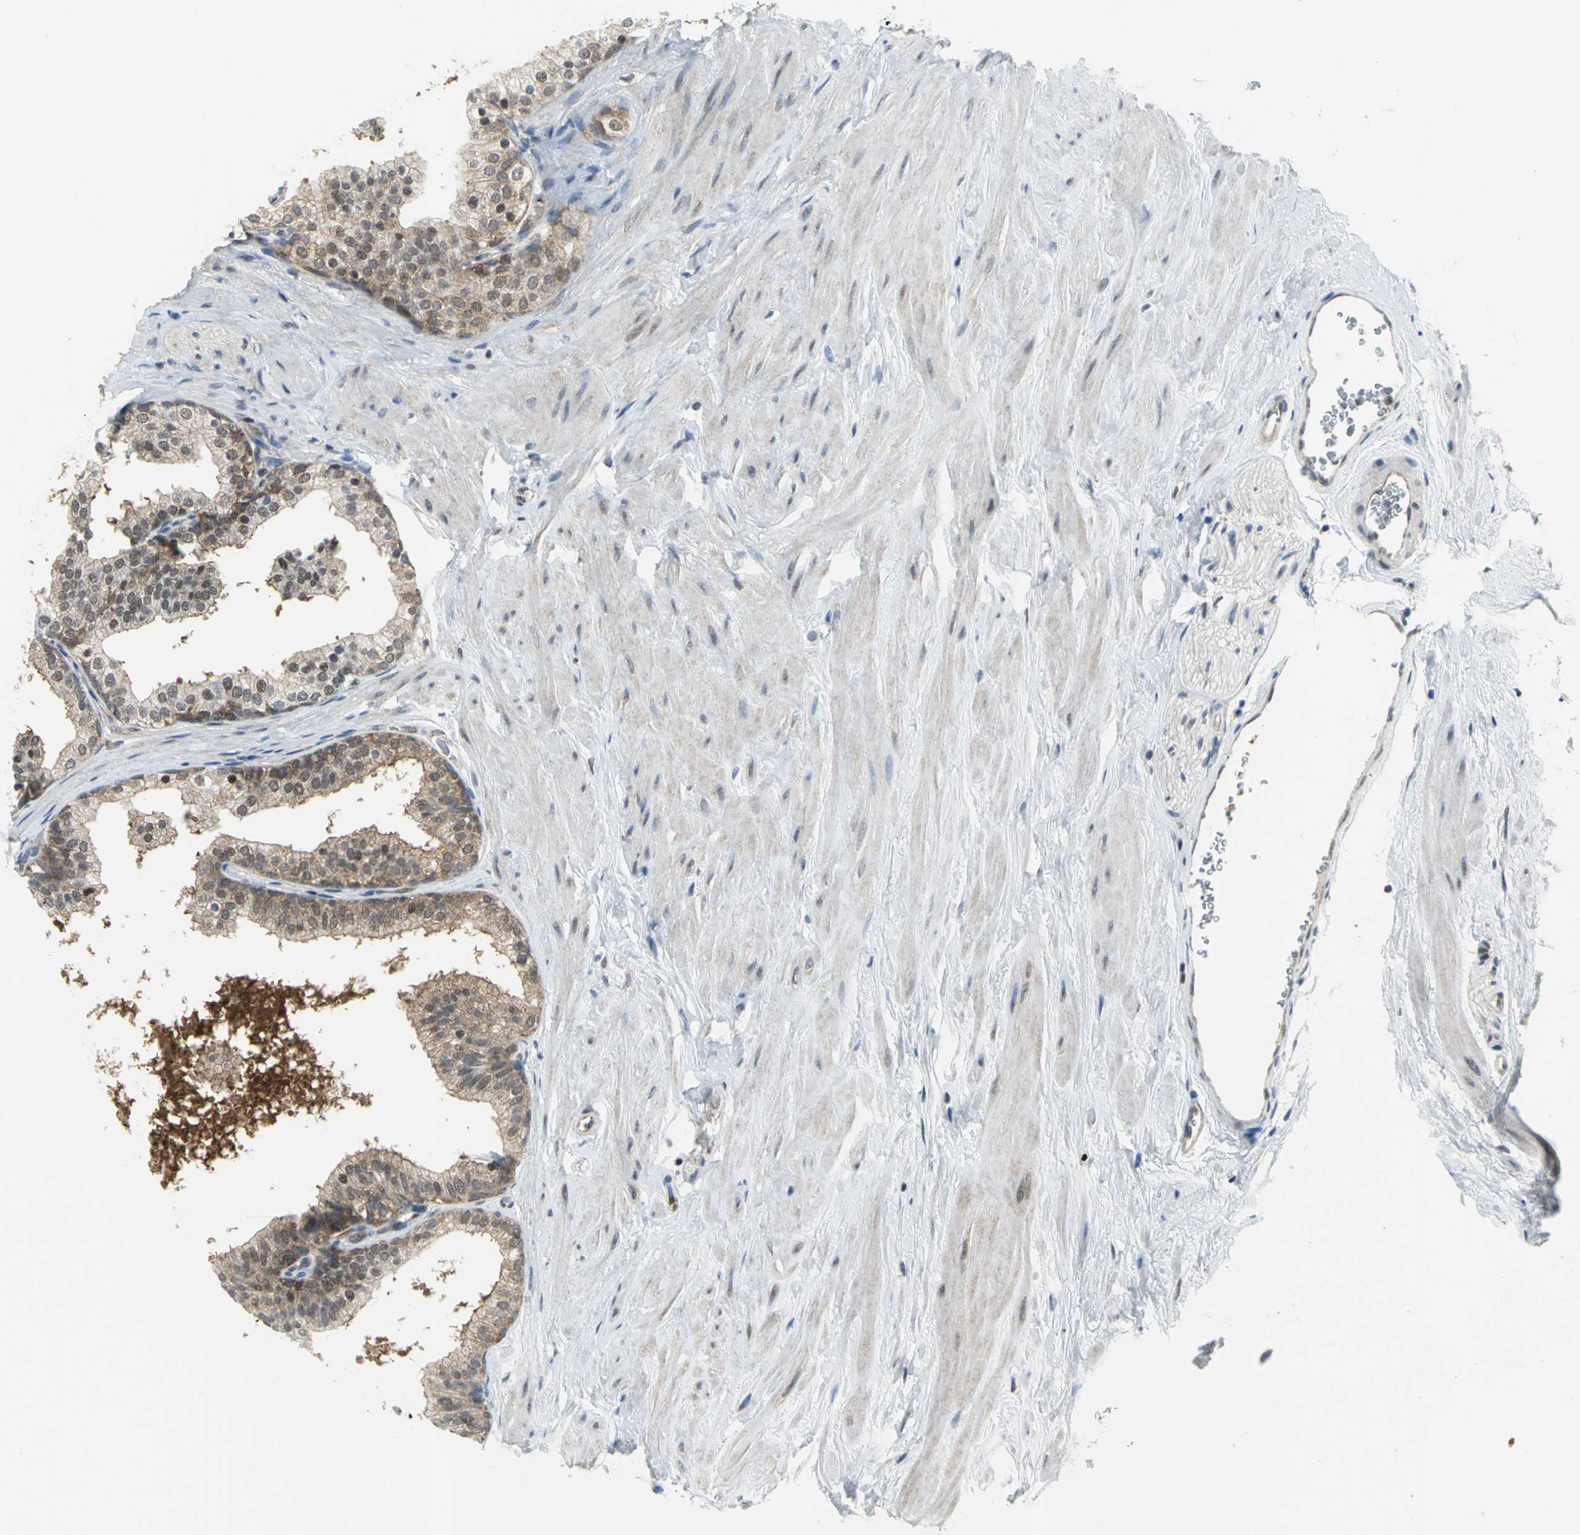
{"staining": {"intensity": "moderate", "quantity": ">75%", "location": "cytoplasmic/membranous"}, "tissue": "prostate", "cell_type": "Glandular cells", "image_type": "normal", "snomed": [{"axis": "morphology", "description": "Normal tissue, NOS"}, {"axis": "topography", "description": "Prostate"}], "caption": "An IHC histopathology image of benign tissue is shown. Protein staining in brown shows moderate cytoplasmic/membranous positivity in prostate within glandular cells.", "gene": "PSMA4", "patient": {"sex": "male", "age": 60}}